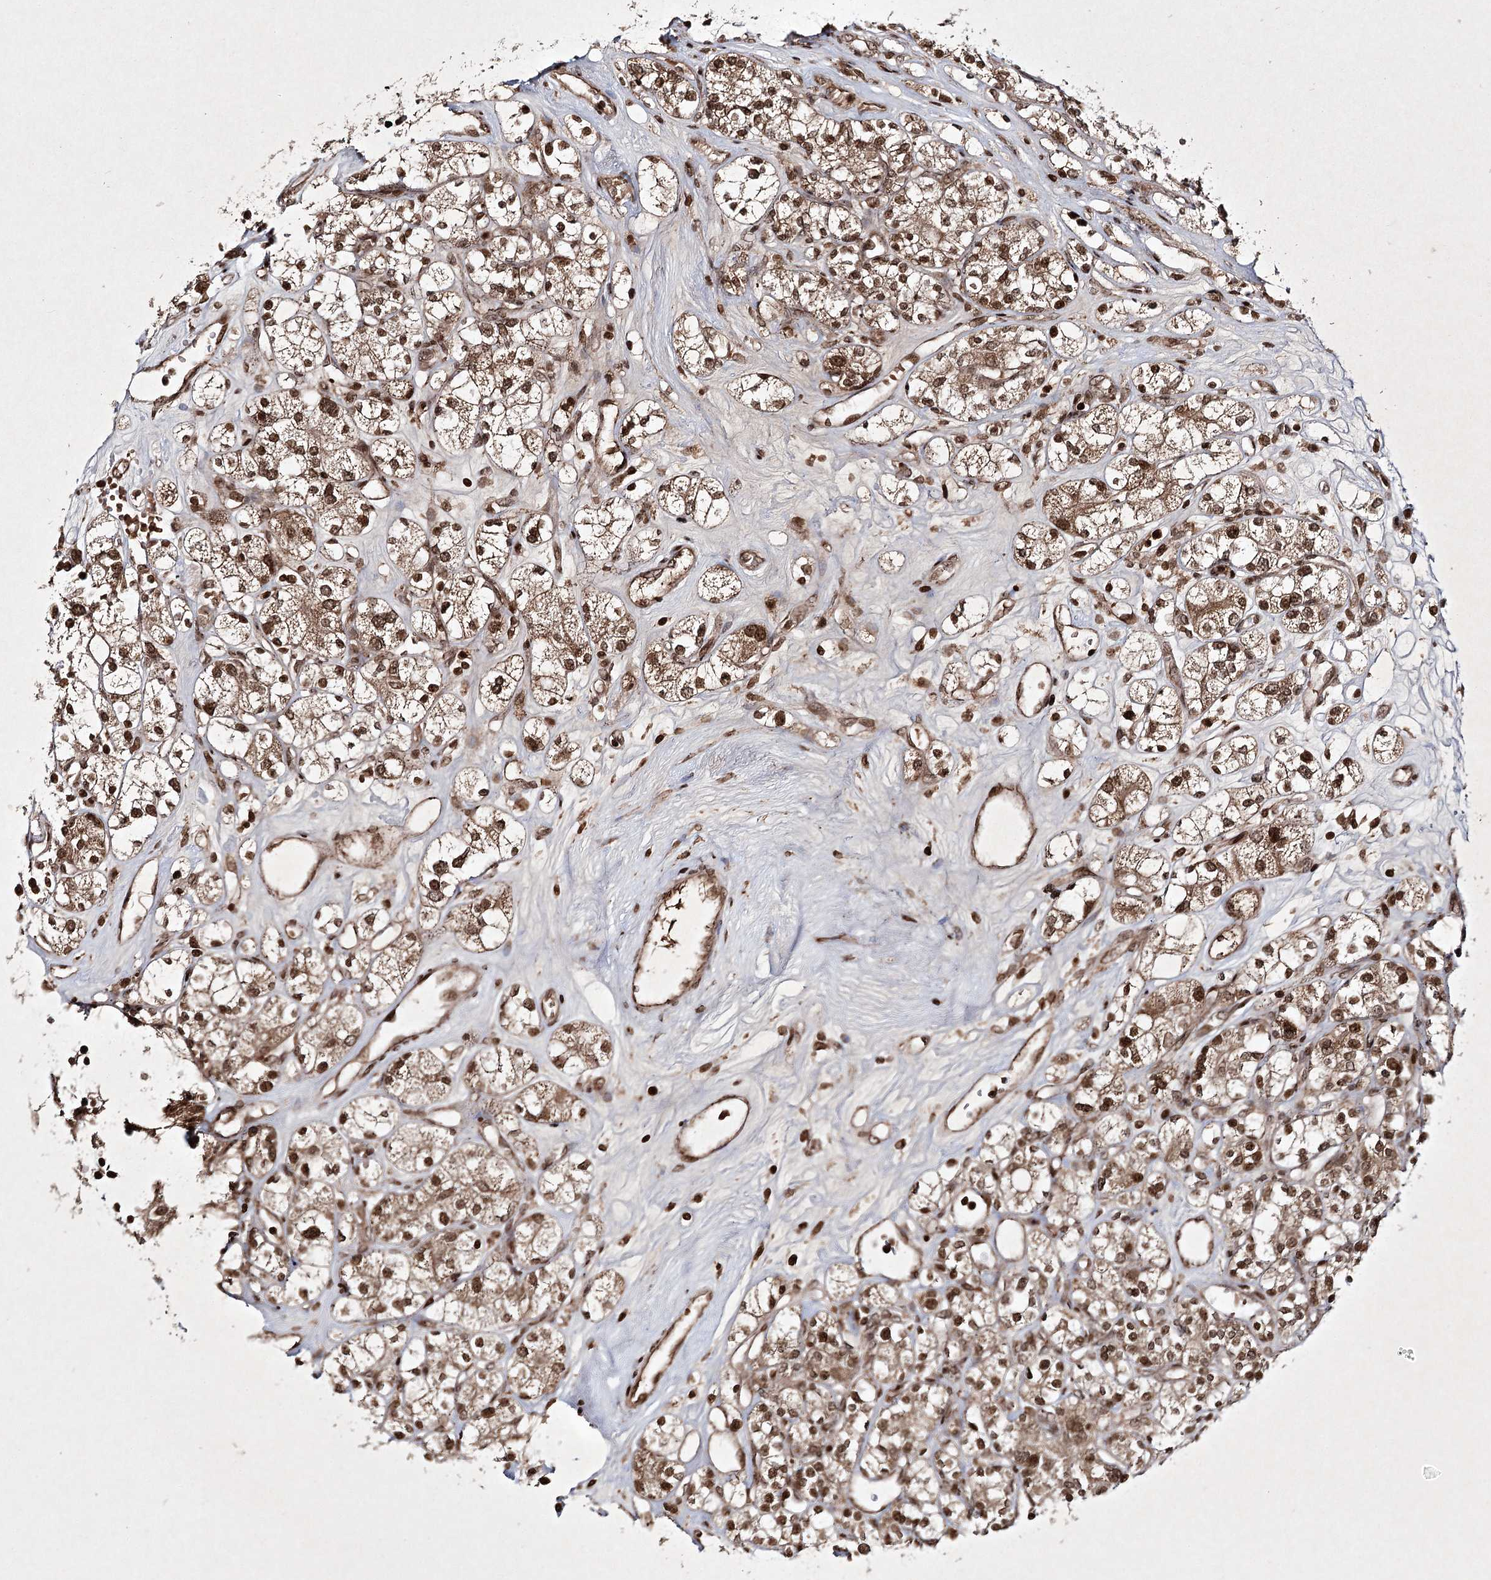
{"staining": {"intensity": "moderate", "quantity": ">75%", "location": "cytoplasmic/membranous,nuclear"}, "tissue": "renal cancer", "cell_type": "Tumor cells", "image_type": "cancer", "snomed": [{"axis": "morphology", "description": "Adenocarcinoma, NOS"}, {"axis": "topography", "description": "Kidney"}], "caption": "Adenocarcinoma (renal) stained with a protein marker exhibits moderate staining in tumor cells.", "gene": "CARM1", "patient": {"sex": "male", "age": 77}}